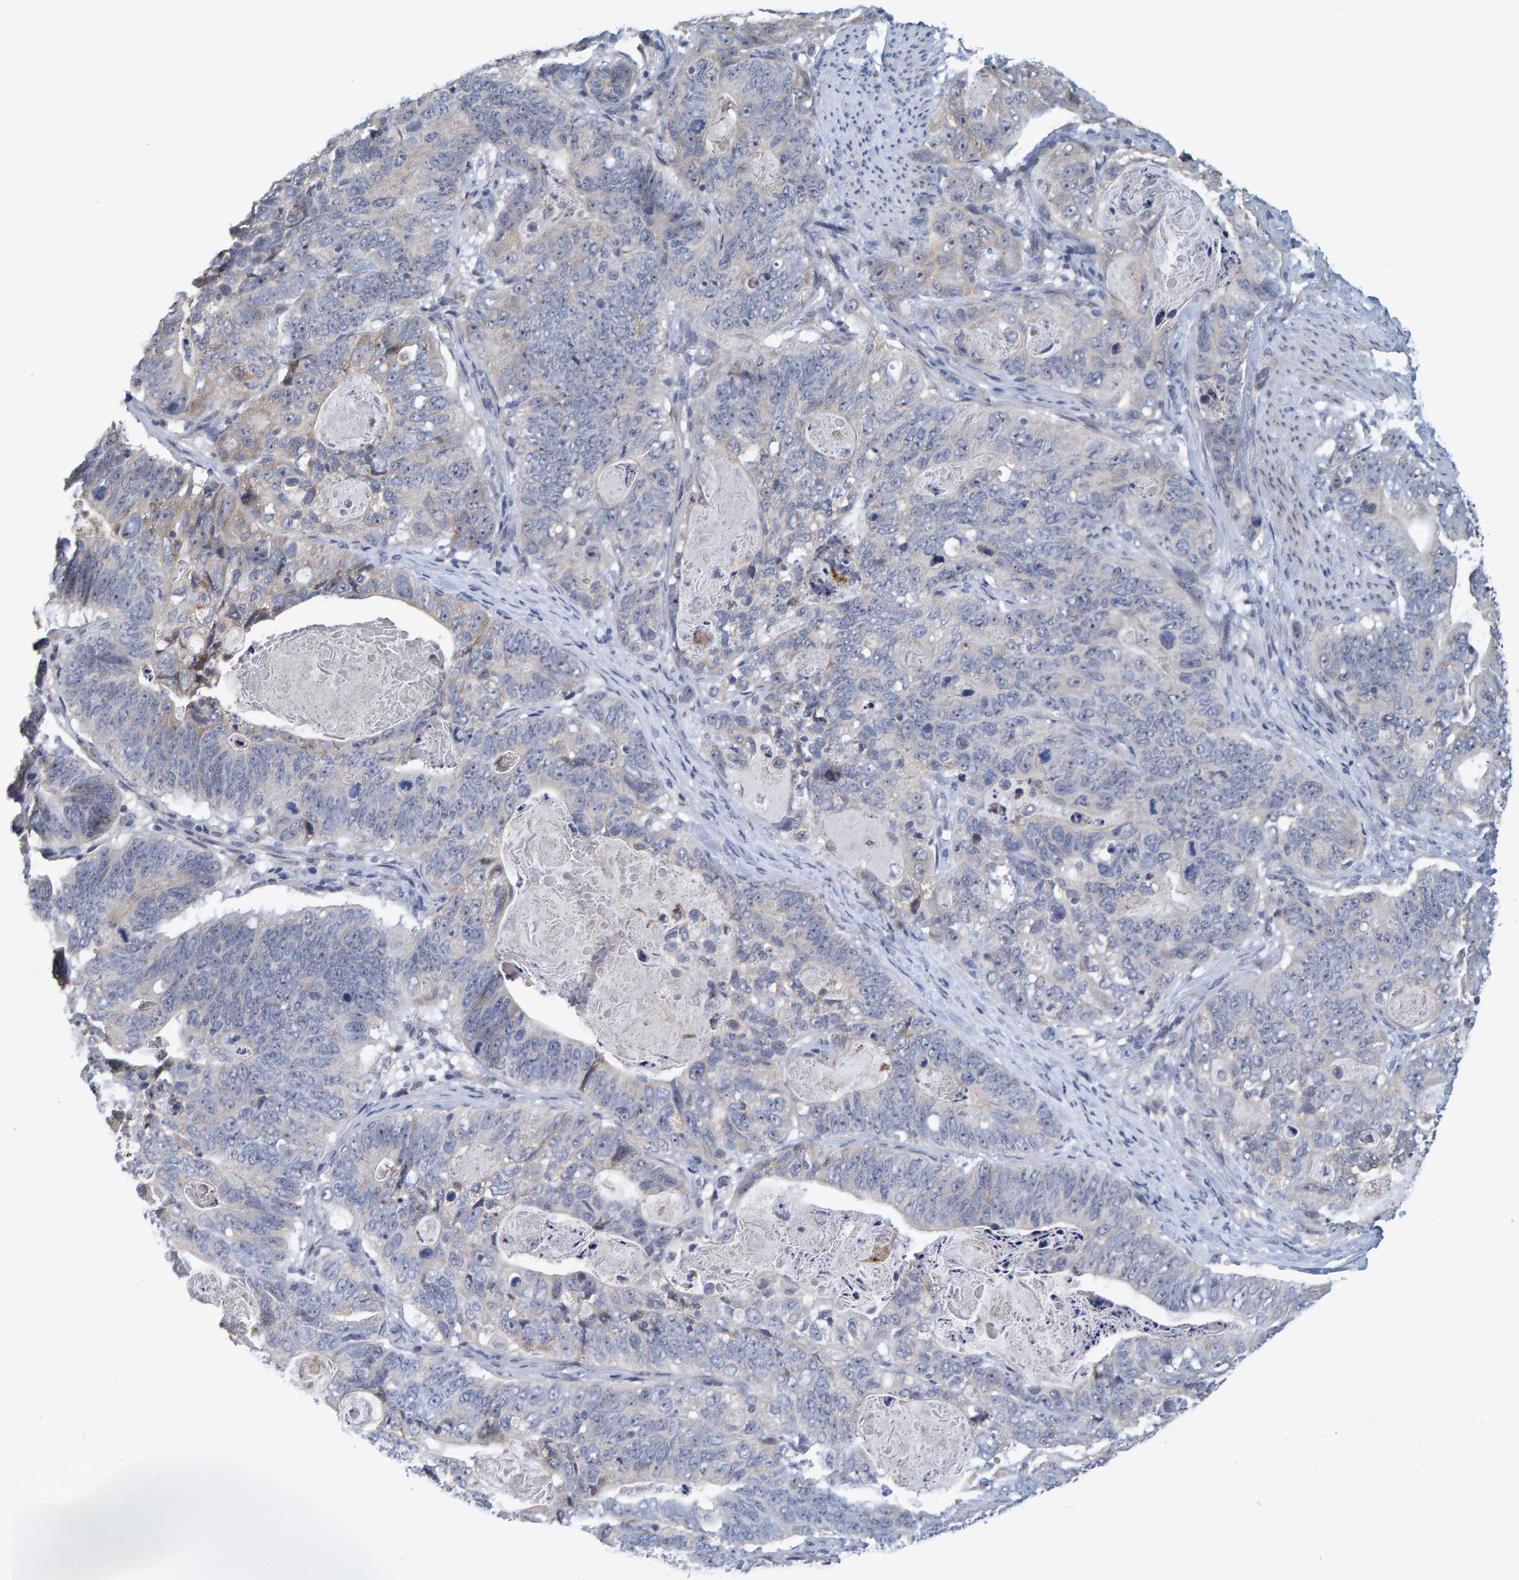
{"staining": {"intensity": "weak", "quantity": "25%-75%", "location": "nuclear"}, "tissue": "stomach cancer", "cell_type": "Tumor cells", "image_type": "cancer", "snomed": [{"axis": "morphology", "description": "Normal tissue, NOS"}, {"axis": "morphology", "description": "Adenocarcinoma, NOS"}, {"axis": "topography", "description": "Stomach"}], "caption": "Protein positivity by immunohistochemistry (IHC) displays weak nuclear staining in about 25%-75% of tumor cells in stomach cancer.", "gene": "ZNF77", "patient": {"sex": "female", "age": 89}}